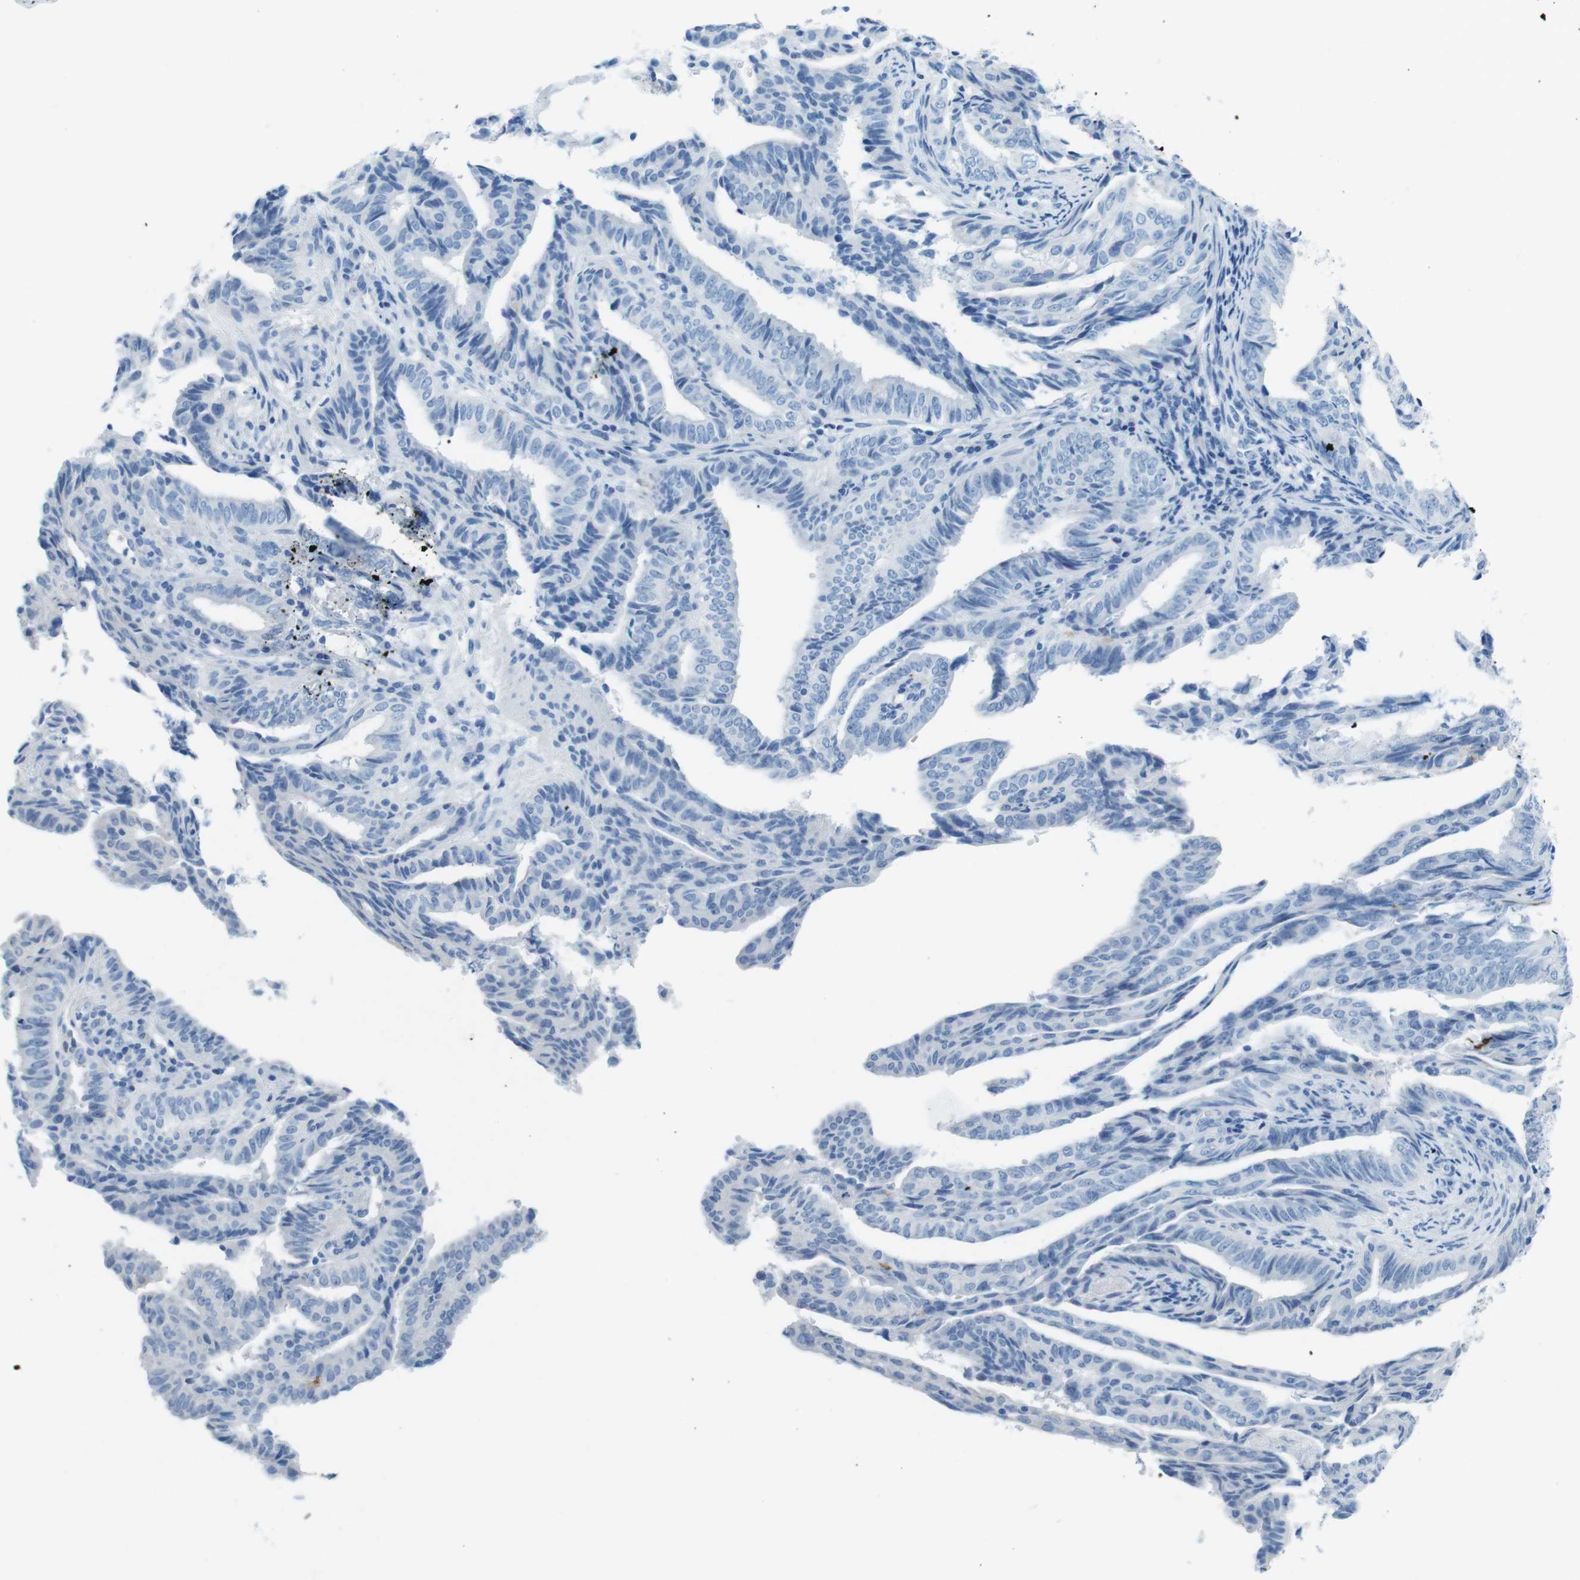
{"staining": {"intensity": "negative", "quantity": "none", "location": "none"}, "tissue": "endometrial cancer", "cell_type": "Tumor cells", "image_type": "cancer", "snomed": [{"axis": "morphology", "description": "Adenocarcinoma, NOS"}, {"axis": "topography", "description": "Endometrium"}], "caption": "High magnification brightfield microscopy of adenocarcinoma (endometrial) stained with DAB (brown) and counterstained with hematoxylin (blue): tumor cells show no significant positivity.", "gene": "GAP43", "patient": {"sex": "female", "age": 58}}